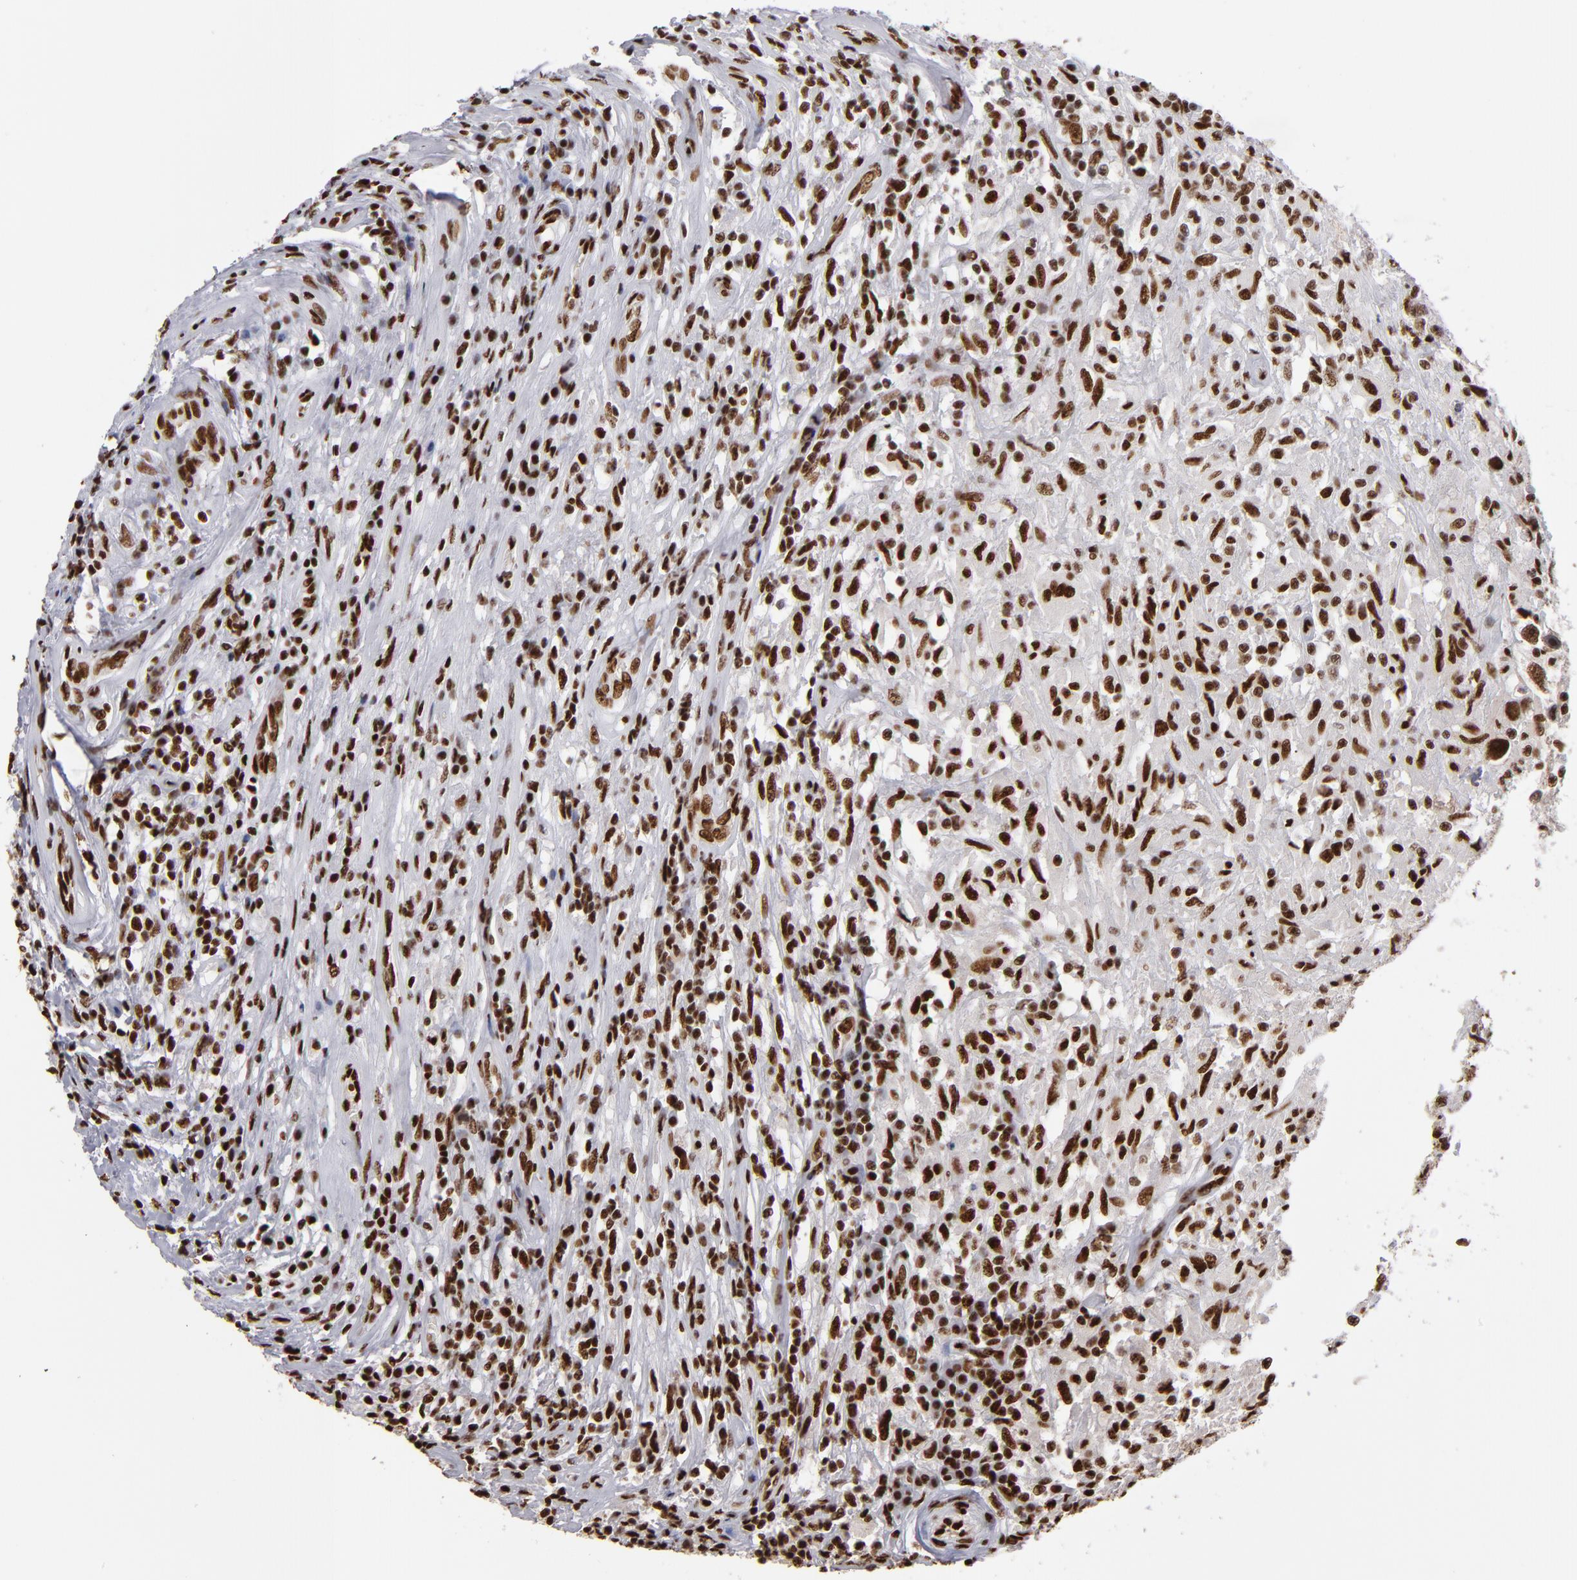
{"staining": {"intensity": "strong", "quantity": ">75%", "location": "nuclear"}, "tissue": "testis cancer", "cell_type": "Tumor cells", "image_type": "cancer", "snomed": [{"axis": "morphology", "description": "Seminoma, NOS"}, {"axis": "topography", "description": "Testis"}], "caption": "Immunohistochemical staining of human testis cancer (seminoma) demonstrates strong nuclear protein positivity in about >75% of tumor cells.", "gene": "MRE11", "patient": {"sex": "male", "age": 34}}